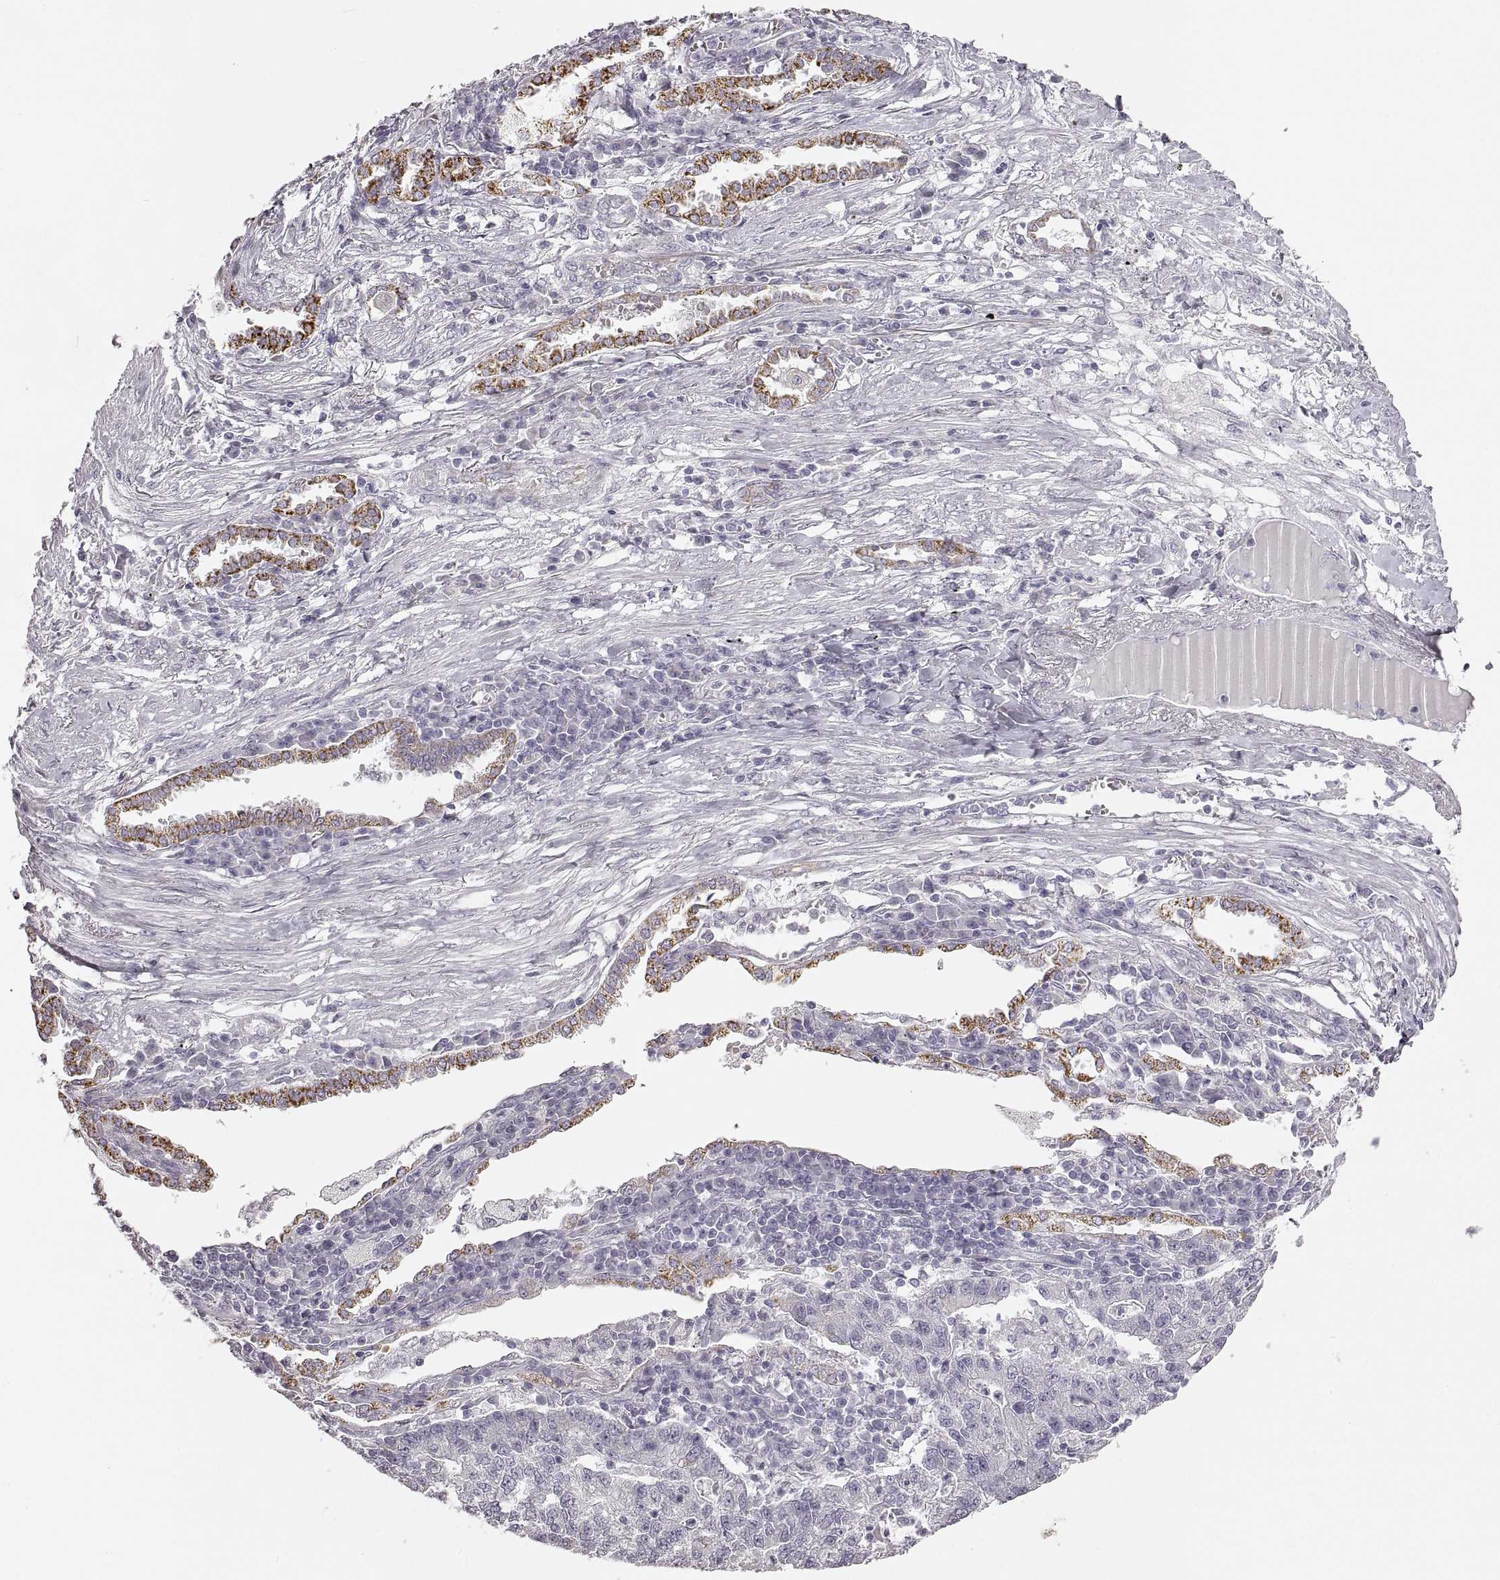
{"staining": {"intensity": "strong", "quantity": "25%-75%", "location": "cytoplasmic/membranous"}, "tissue": "lung cancer", "cell_type": "Tumor cells", "image_type": "cancer", "snomed": [{"axis": "morphology", "description": "Adenocarcinoma, NOS"}, {"axis": "topography", "description": "Lung"}], "caption": "Protein staining of lung cancer (adenocarcinoma) tissue demonstrates strong cytoplasmic/membranous positivity in about 25%-75% of tumor cells.", "gene": "RDH13", "patient": {"sex": "male", "age": 57}}